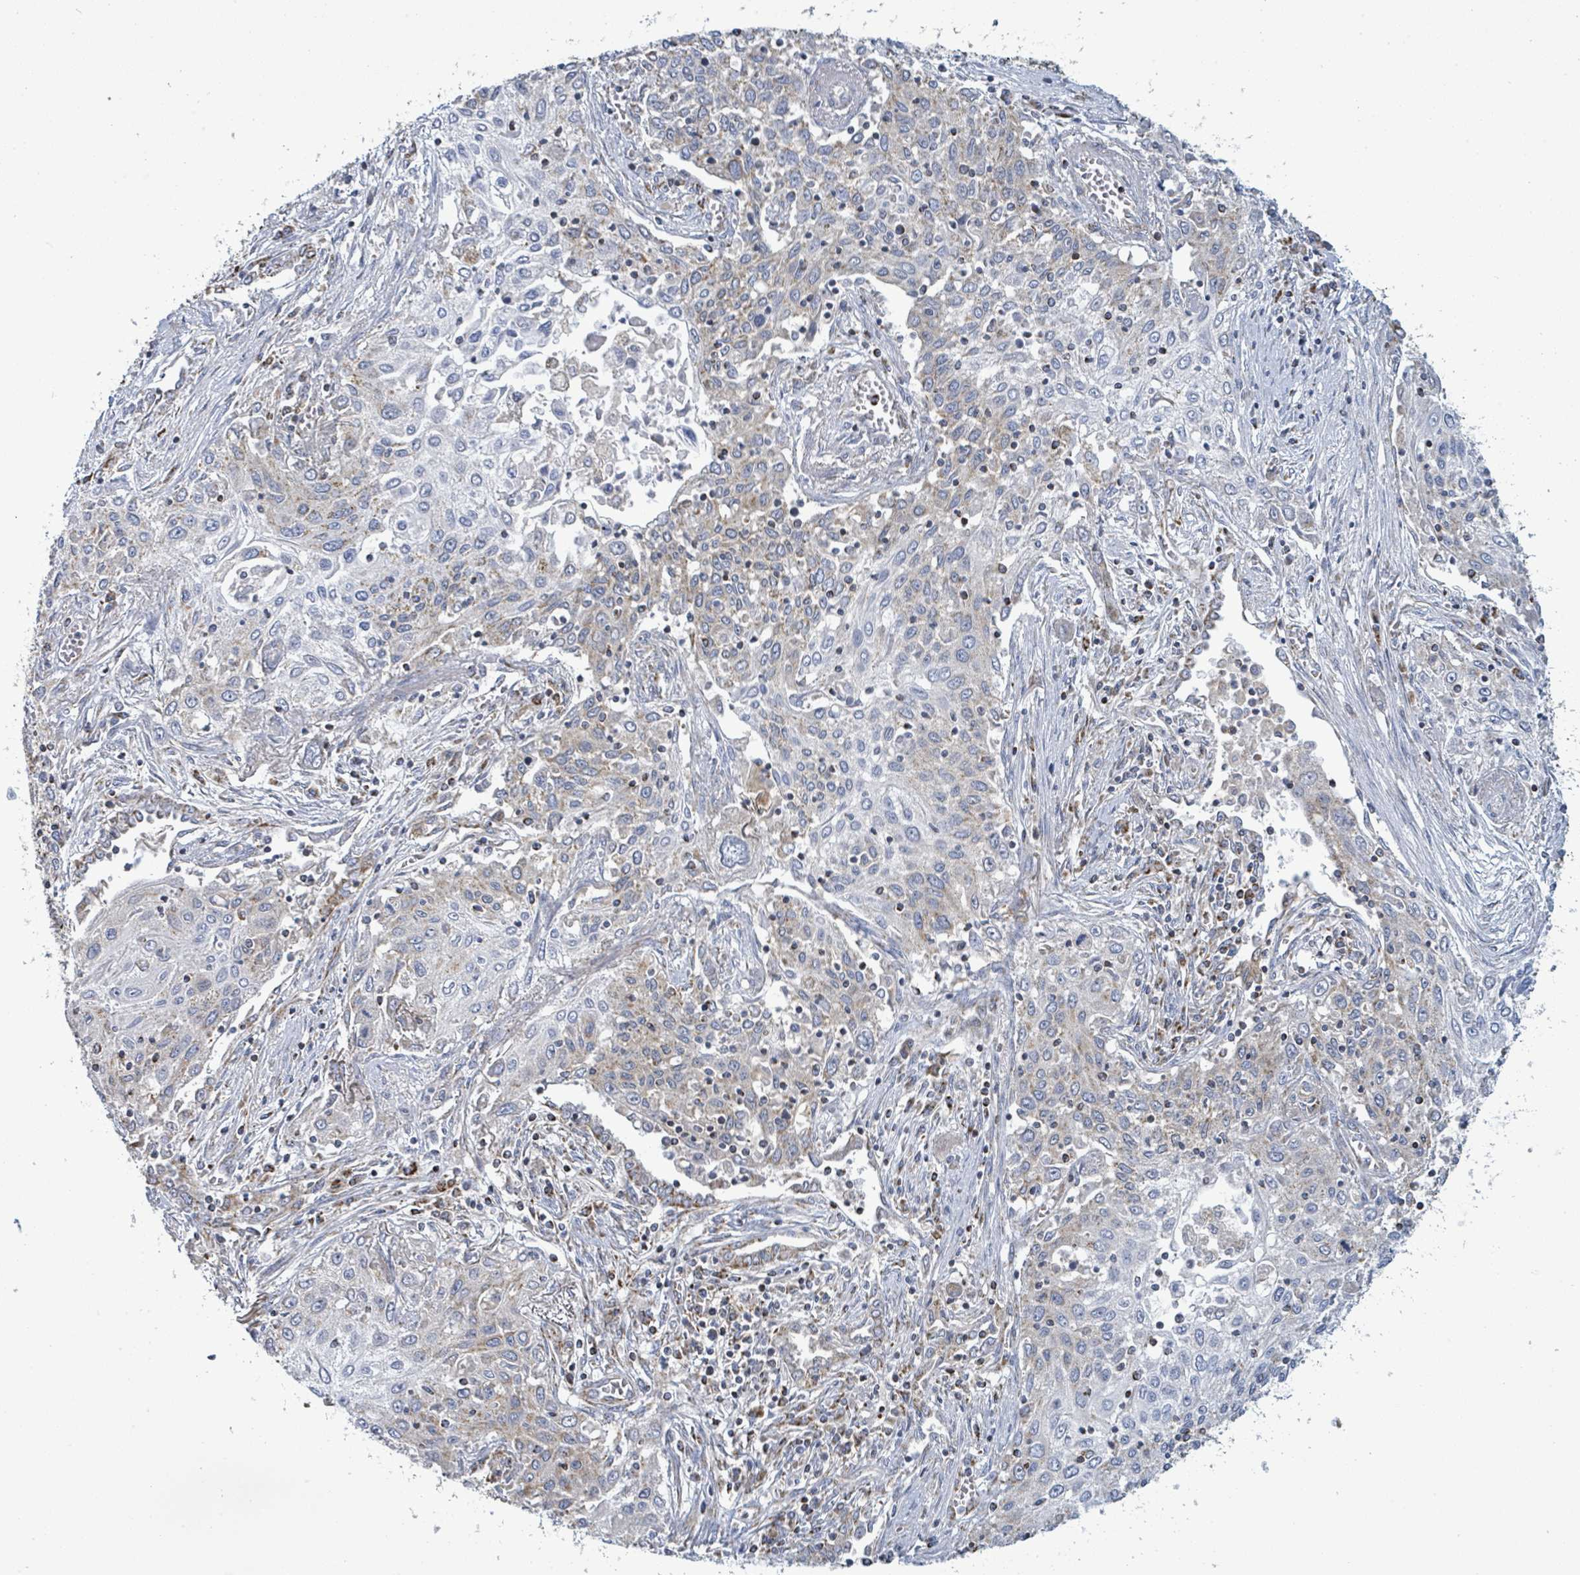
{"staining": {"intensity": "weak", "quantity": "<25%", "location": "cytoplasmic/membranous"}, "tissue": "lung cancer", "cell_type": "Tumor cells", "image_type": "cancer", "snomed": [{"axis": "morphology", "description": "Squamous cell carcinoma, NOS"}, {"axis": "topography", "description": "Lung"}], "caption": "The immunohistochemistry image has no significant positivity in tumor cells of lung cancer tissue.", "gene": "SUCLG2", "patient": {"sex": "female", "age": 69}}